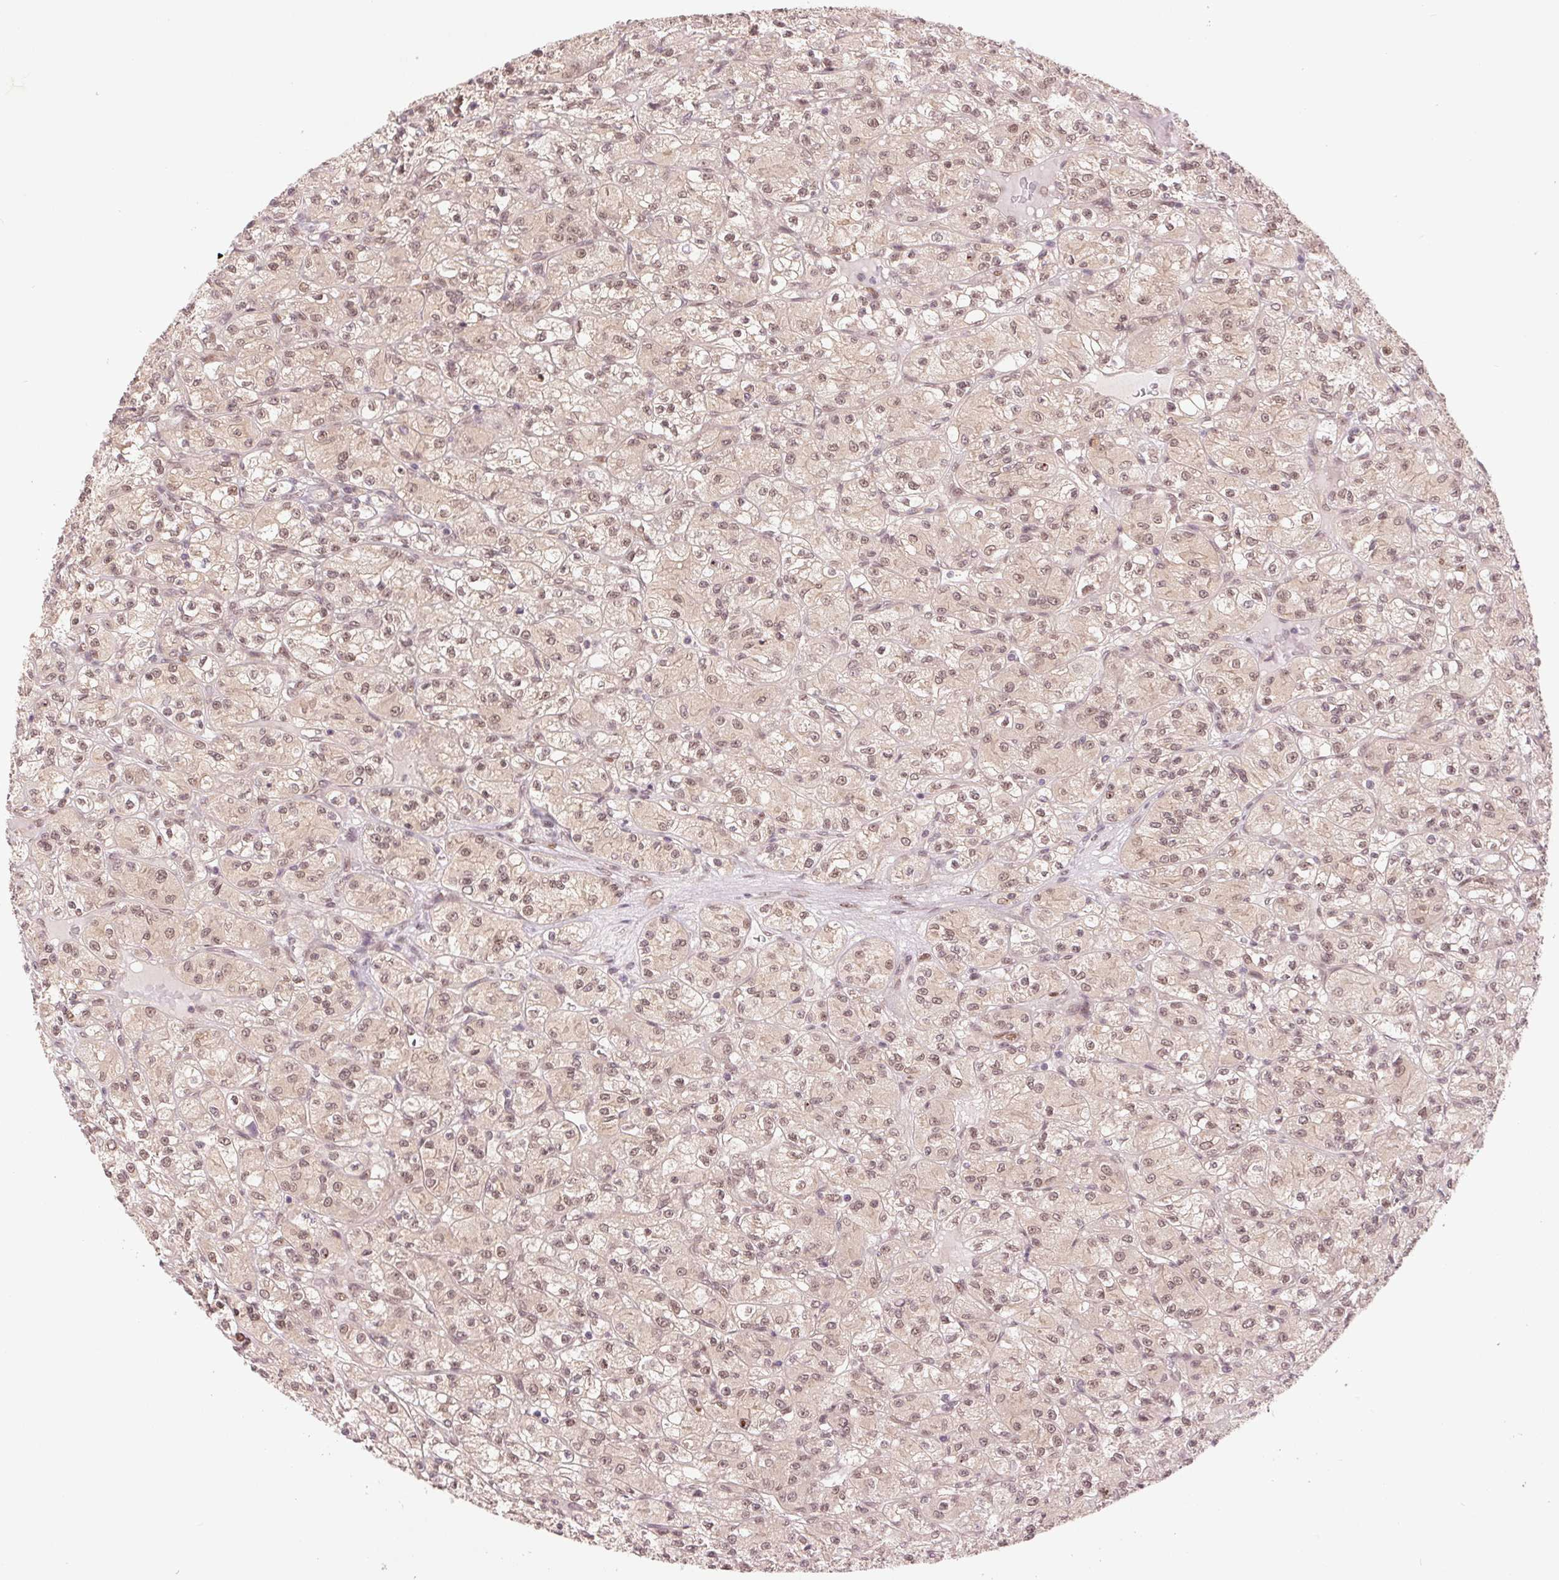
{"staining": {"intensity": "weak", "quantity": ">75%", "location": "nuclear"}, "tissue": "renal cancer", "cell_type": "Tumor cells", "image_type": "cancer", "snomed": [{"axis": "morphology", "description": "Adenocarcinoma, NOS"}, {"axis": "topography", "description": "Kidney"}], "caption": "IHC (DAB) staining of human renal cancer demonstrates weak nuclear protein positivity in approximately >75% of tumor cells.", "gene": "ERI3", "patient": {"sex": "female", "age": 70}}